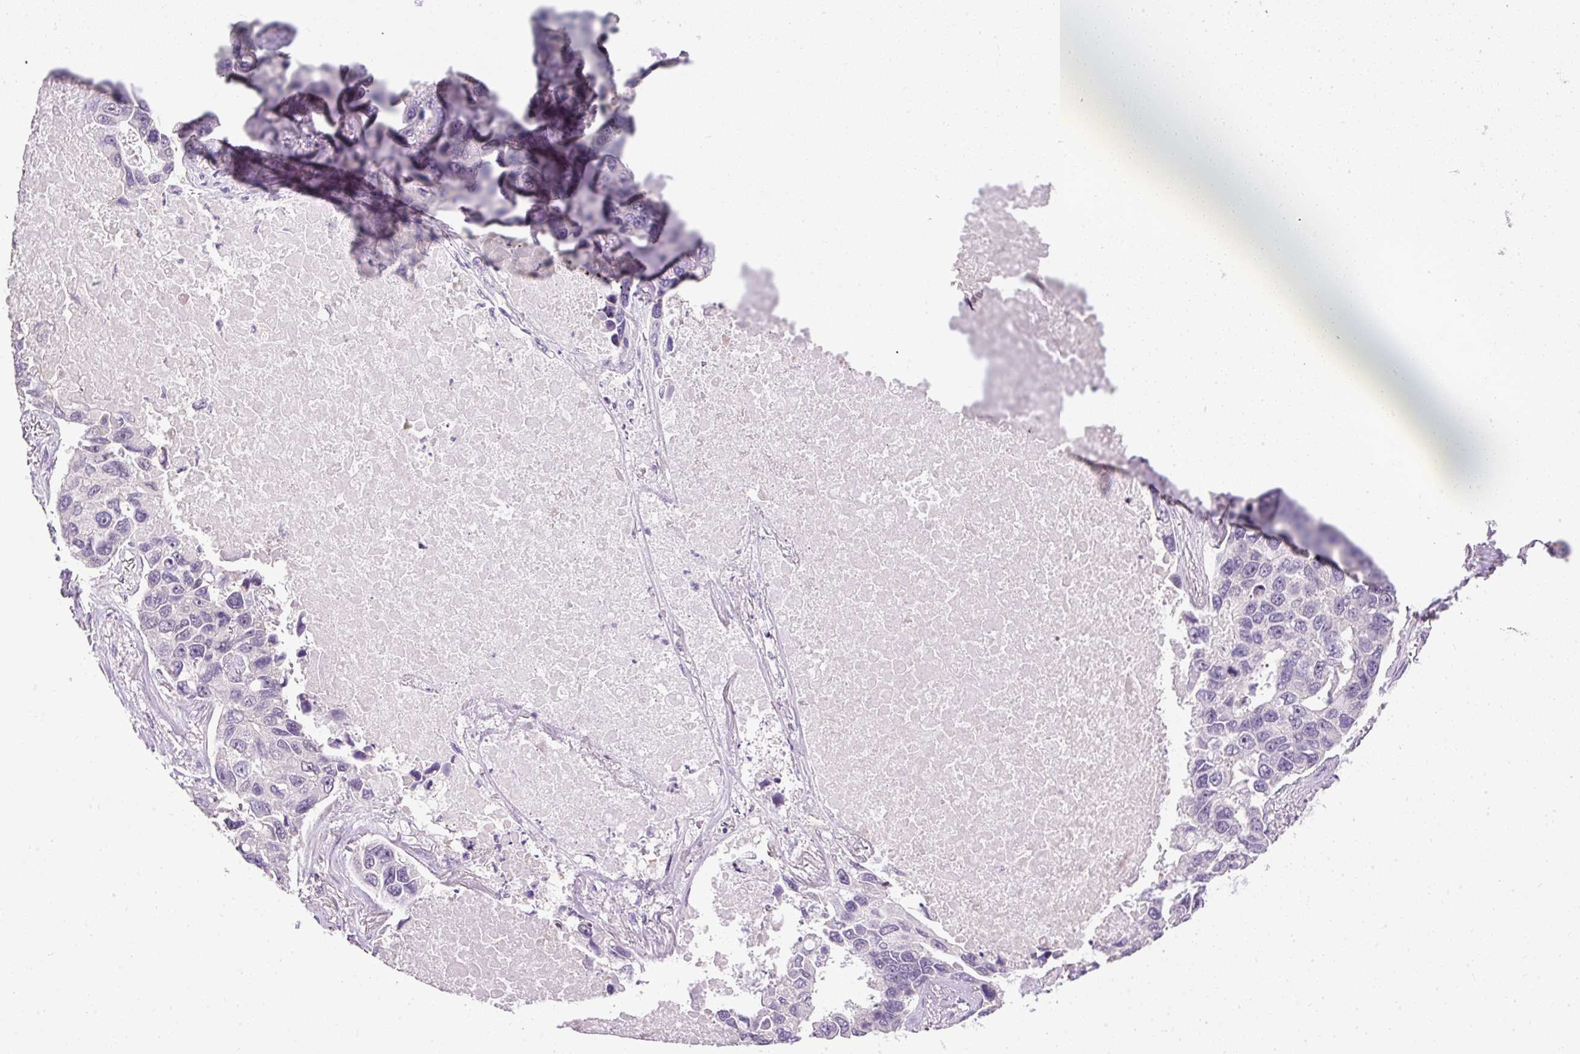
{"staining": {"intensity": "moderate", "quantity": "<25%", "location": "nuclear"}, "tissue": "lung cancer", "cell_type": "Tumor cells", "image_type": "cancer", "snomed": [{"axis": "morphology", "description": "Adenocarcinoma, NOS"}, {"axis": "topography", "description": "Lung"}], "caption": "Brown immunohistochemical staining in human adenocarcinoma (lung) displays moderate nuclear staining in about <25% of tumor cells. (IHC, brightfield microscopy, high magnification).", "gene": "ARHGEF18", "patient": {"sex": "male", "age": 64}}